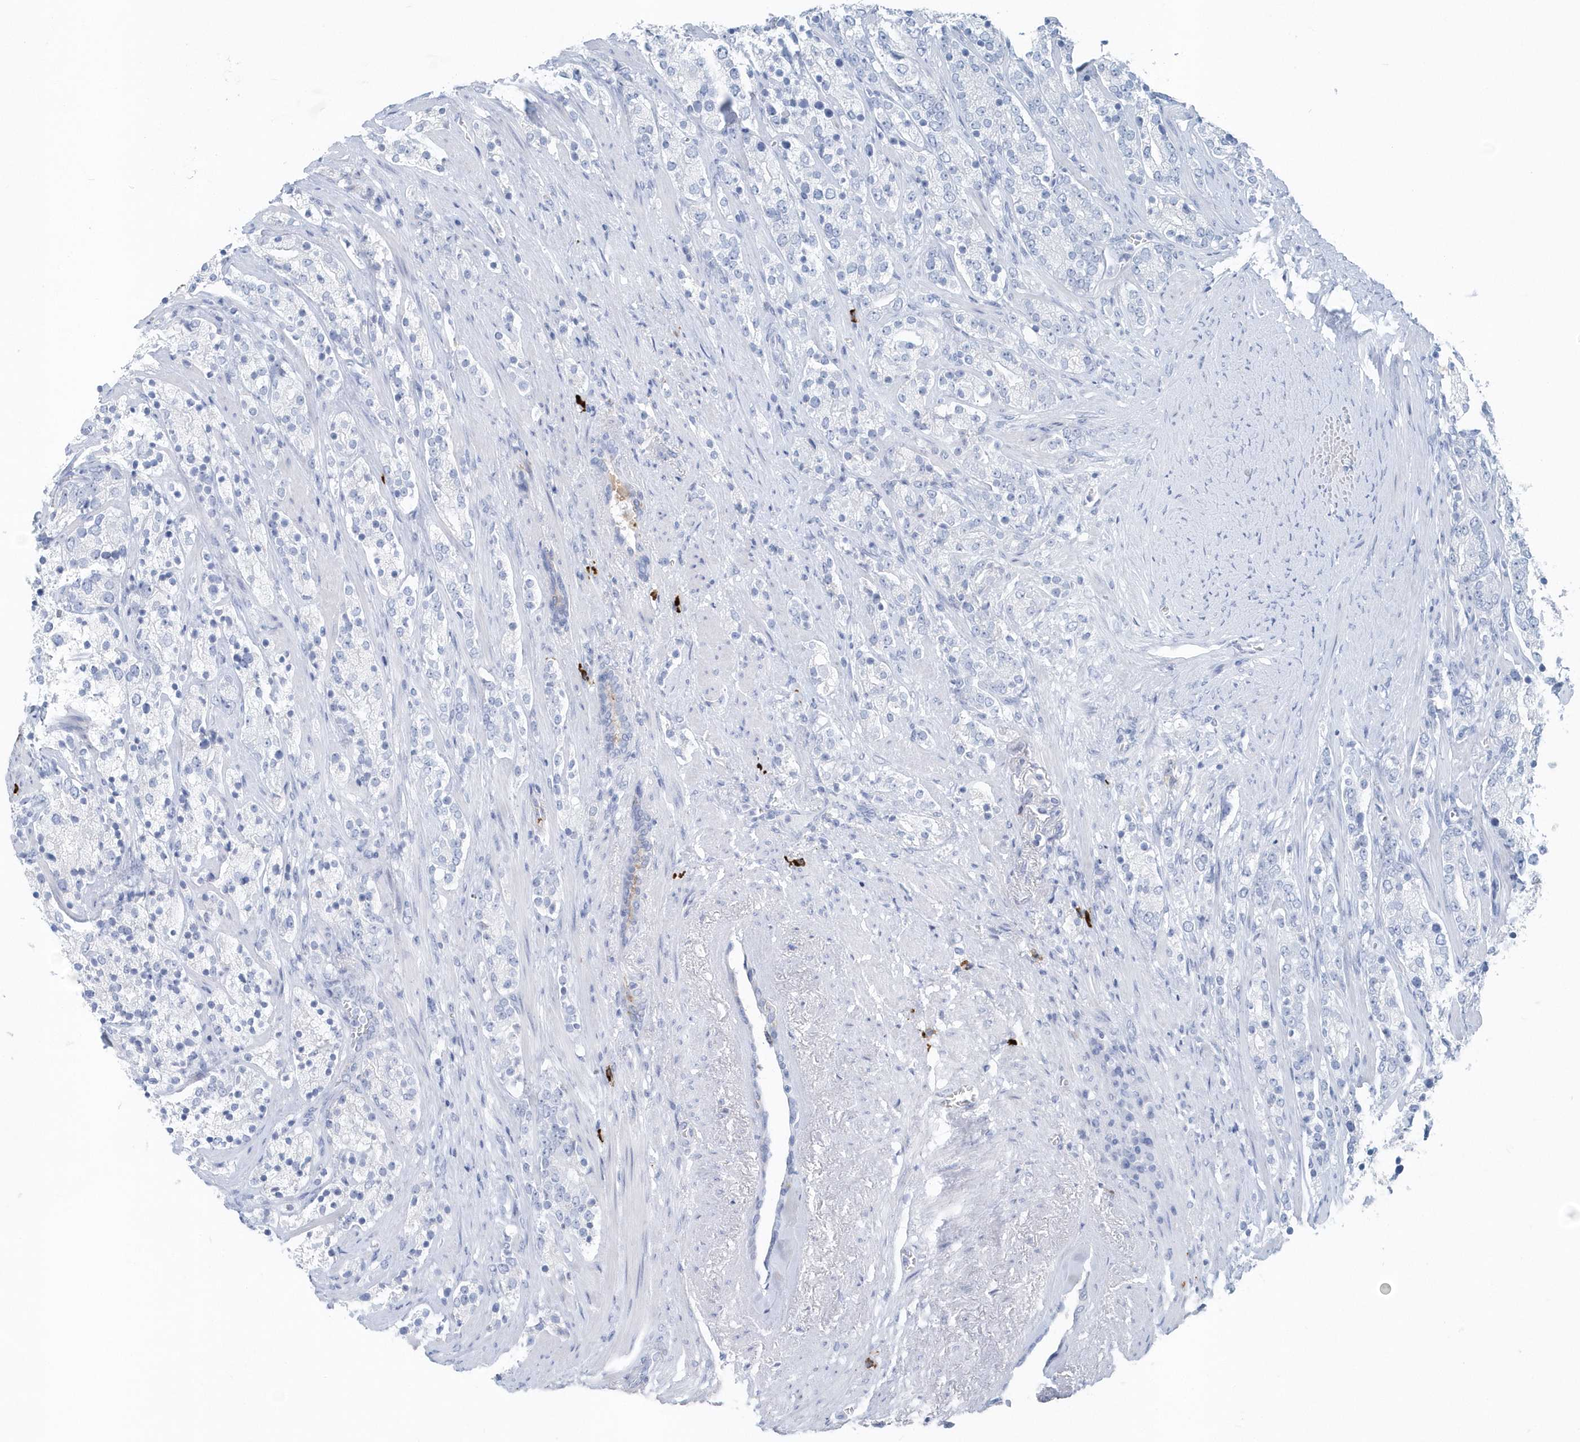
{"staining": {"intensity": "negative", "quantity": "none", "location": "none"}, "tissue": "prostate cancer", "cell_type": "Tumor cells", "image_type": "cancer", "snomed": [{"axis": "morphology", "description": "Adenocarcinoma, High grade"}, {"axis": "topography", "description": "Prostate"}], "caption": "This histopathology image is of high-grade adenocarcinoma (prostate) stained with IHC to label a protein in brown with the nuclei are counter-stained blue. There is no positivity in tumor cells. (DAB (3,3'-diaminobenzidine) immunohistochemistry, high magnification).", "gene": "JCHAIN", "patient": {"sex": "male", "age": 71}}